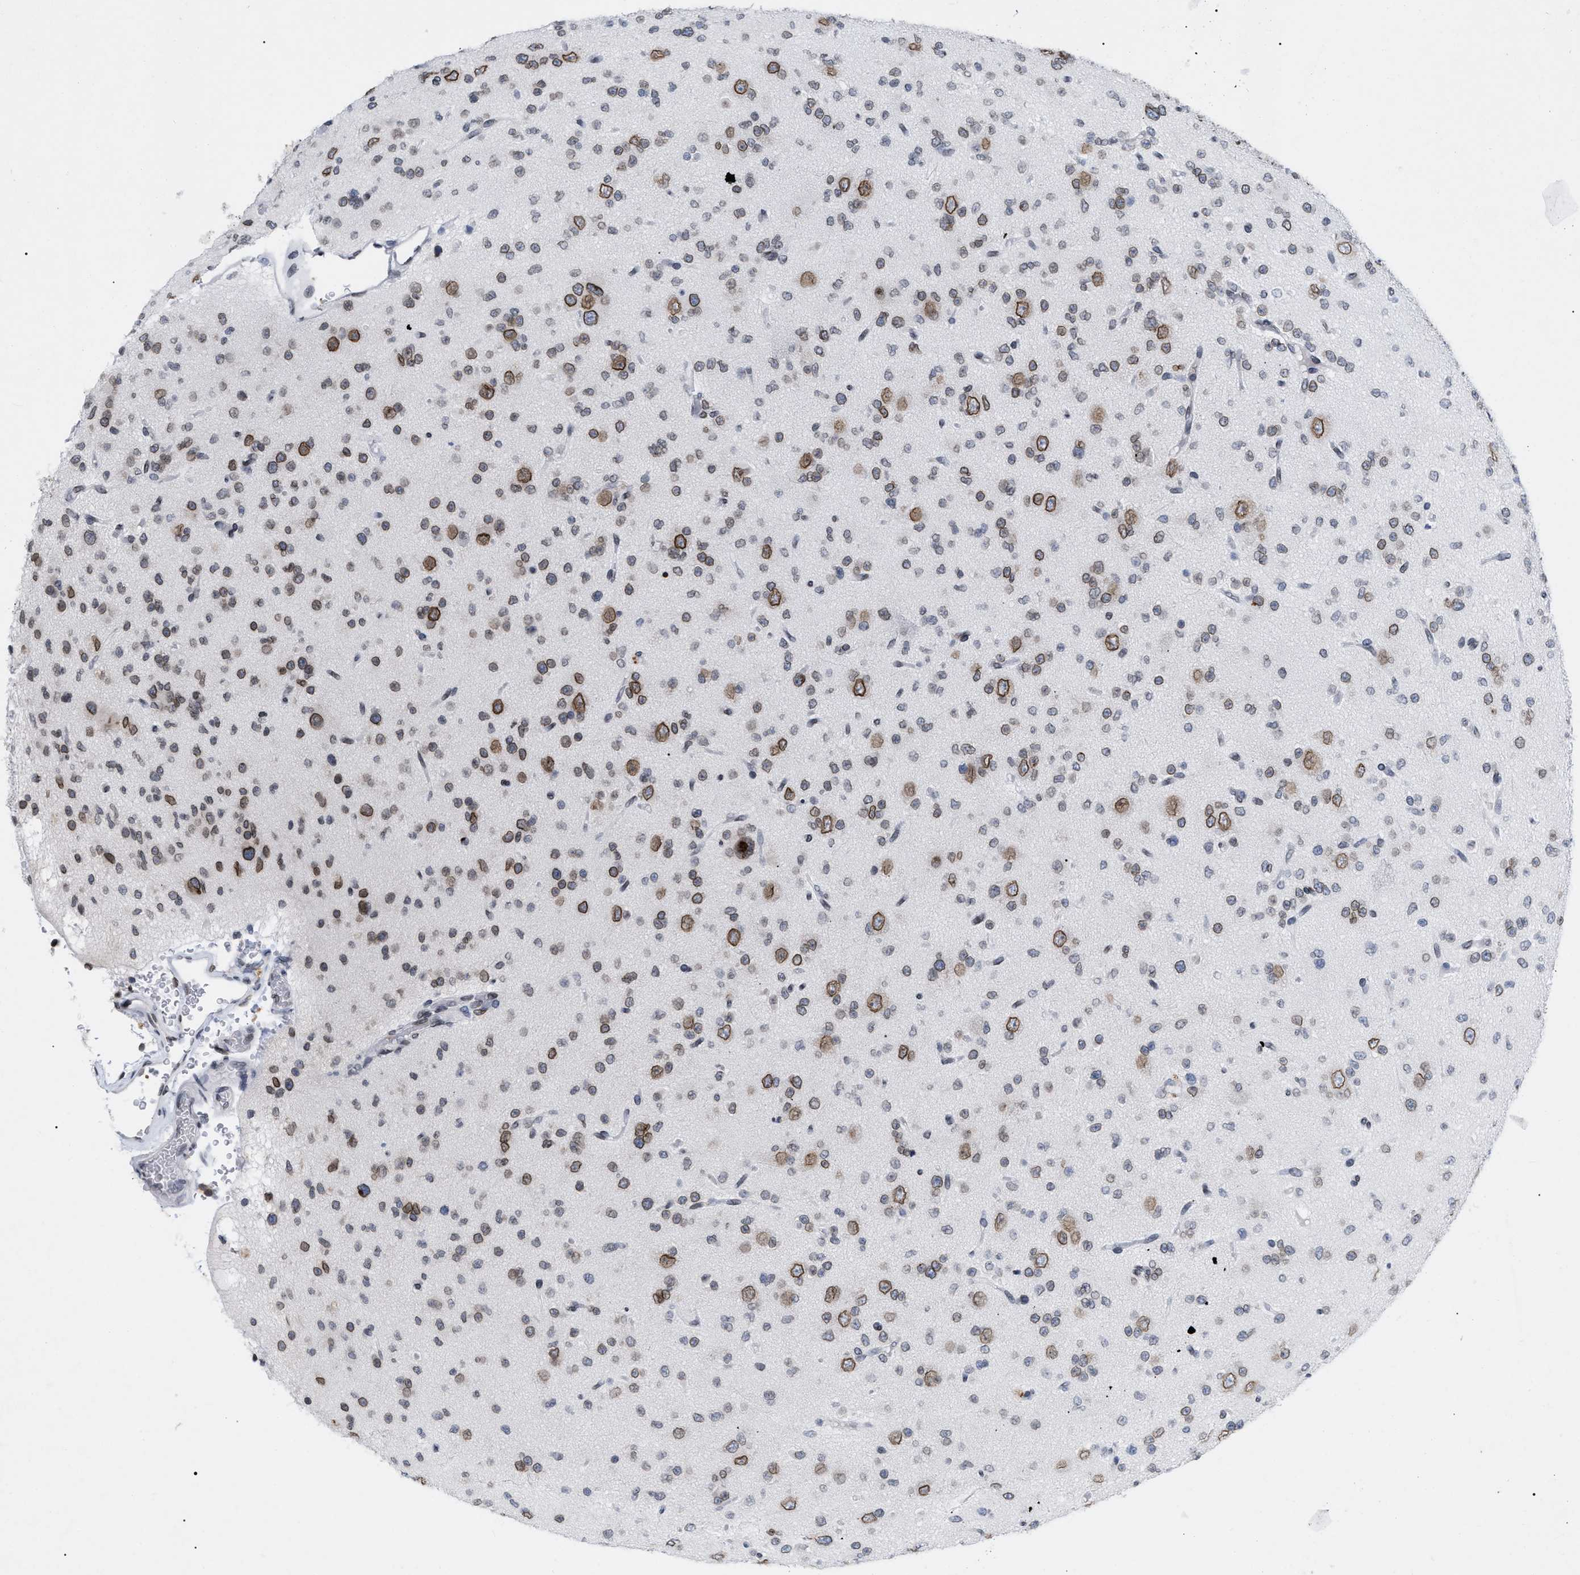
{"staining": {"intensity": "moderate", "quantity": "25%-75%", "location": "cytoplasmic/membranous,nuclear"}, "tissue": "glioma", "cell_type": "Tumor cells", "image_type": "cancer", "snomed": [{"axis": "morphology", "description": "Glioma, malignant, Low grade"}, {"axis": "topography", "description": "Brain"}], "caption": "Approximately 25%-75% of tumor cells in human low-grade glioma (malignant) exhibit moderate cytoplasmic/membranous and nuclear protein staining as visualized by brown immunohistochemical staining.", "gene": "TPR", "patient": {"sex": "male", "age": 38}}